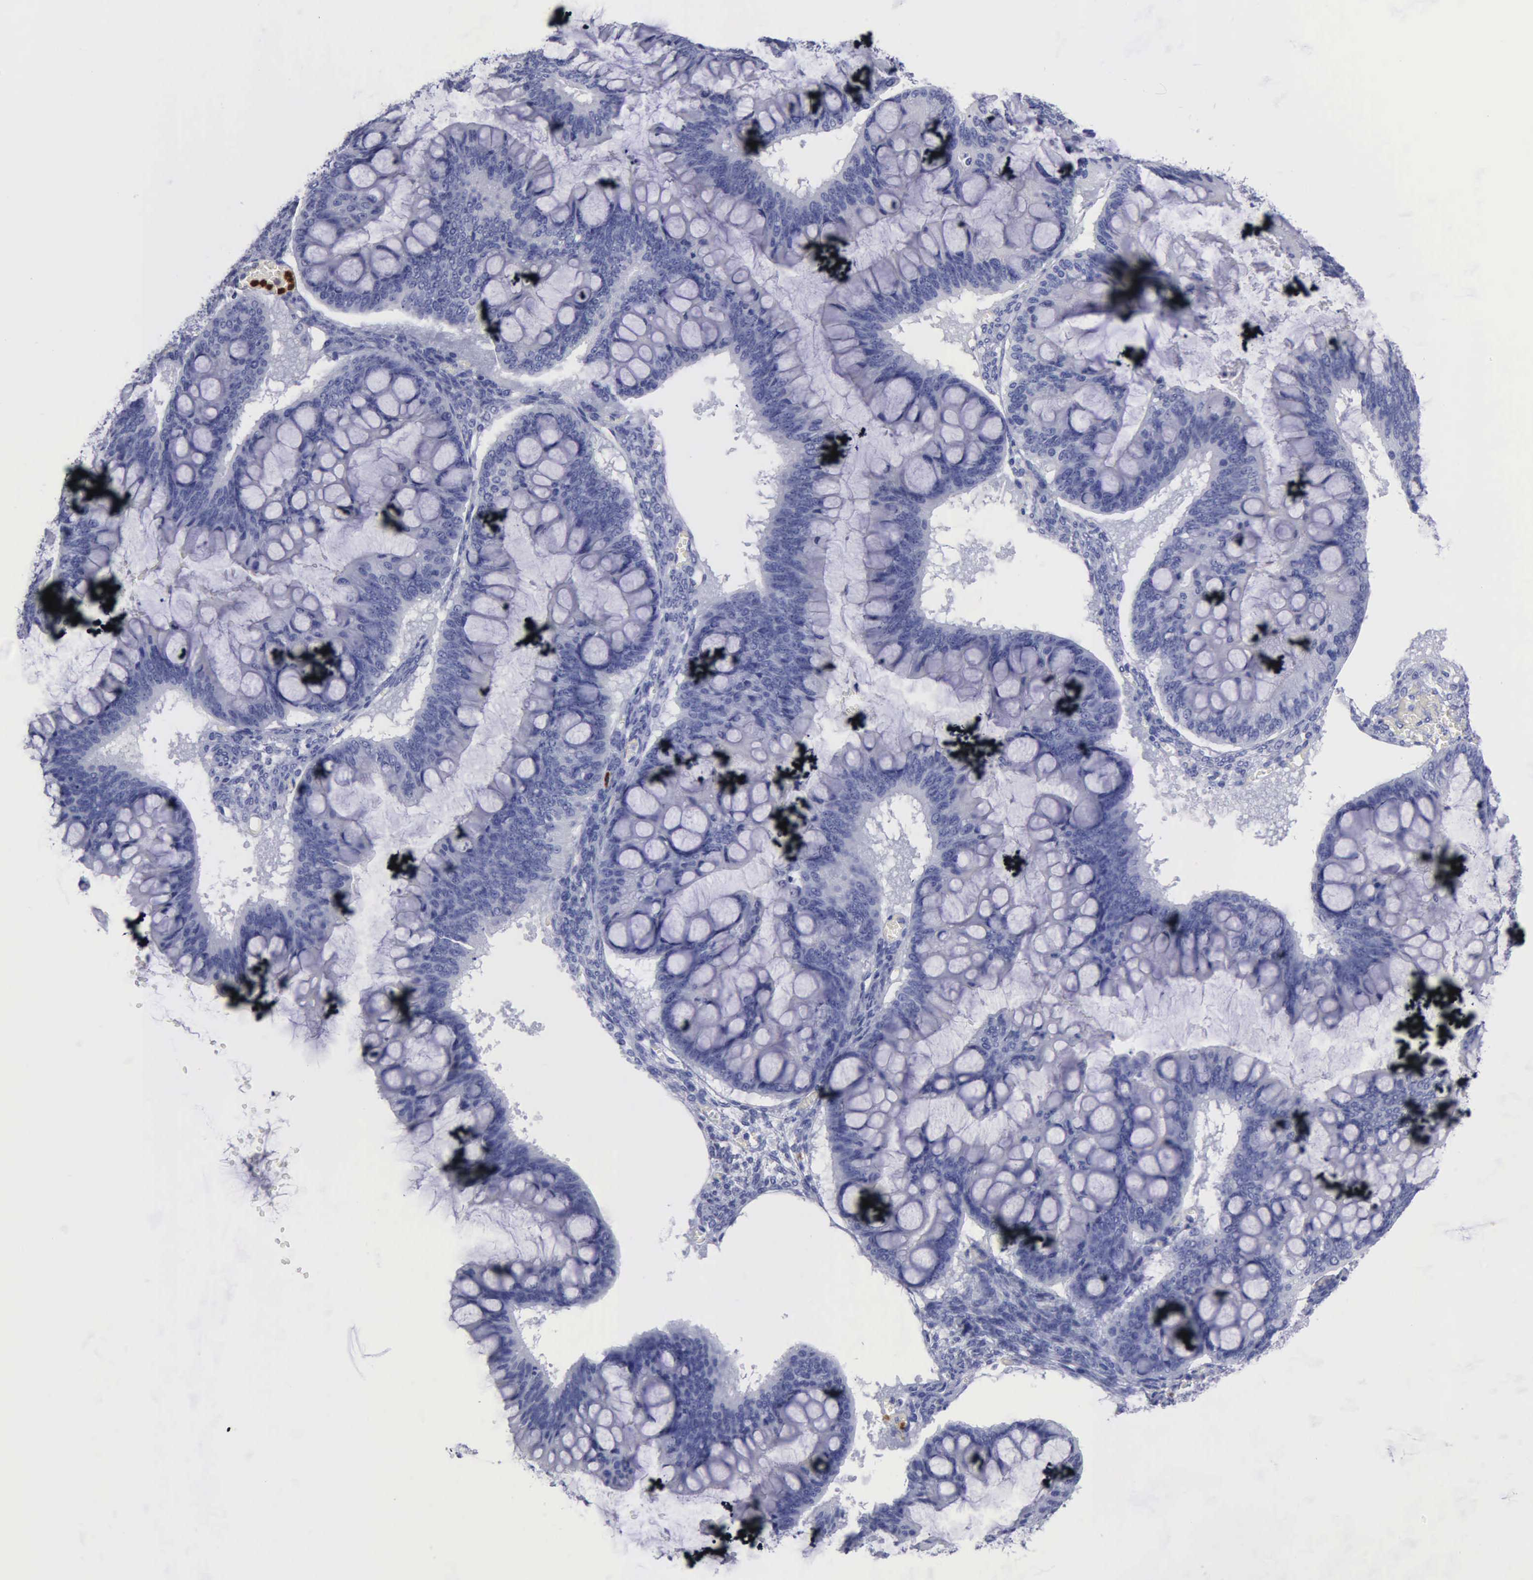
{"staining": {"intensity": "negative", "quantity": "none", "location": "none"}, "tissue": "ovarian cancer", "cell_type": "Tumor cells", "image_type": "cancer", "snomed": [{"axis": "morphology", "description": "Cystadenocarcinoma, mucinous, NOS"}, {"axis": "topography", "description": "Ovary"}], "caption": "The image displays no significant staining in tumor cells of ovarian mucinous cystadenocarcinoma.", "gene": "CTSG", "patient": {"sex": "female", "age": 73}}